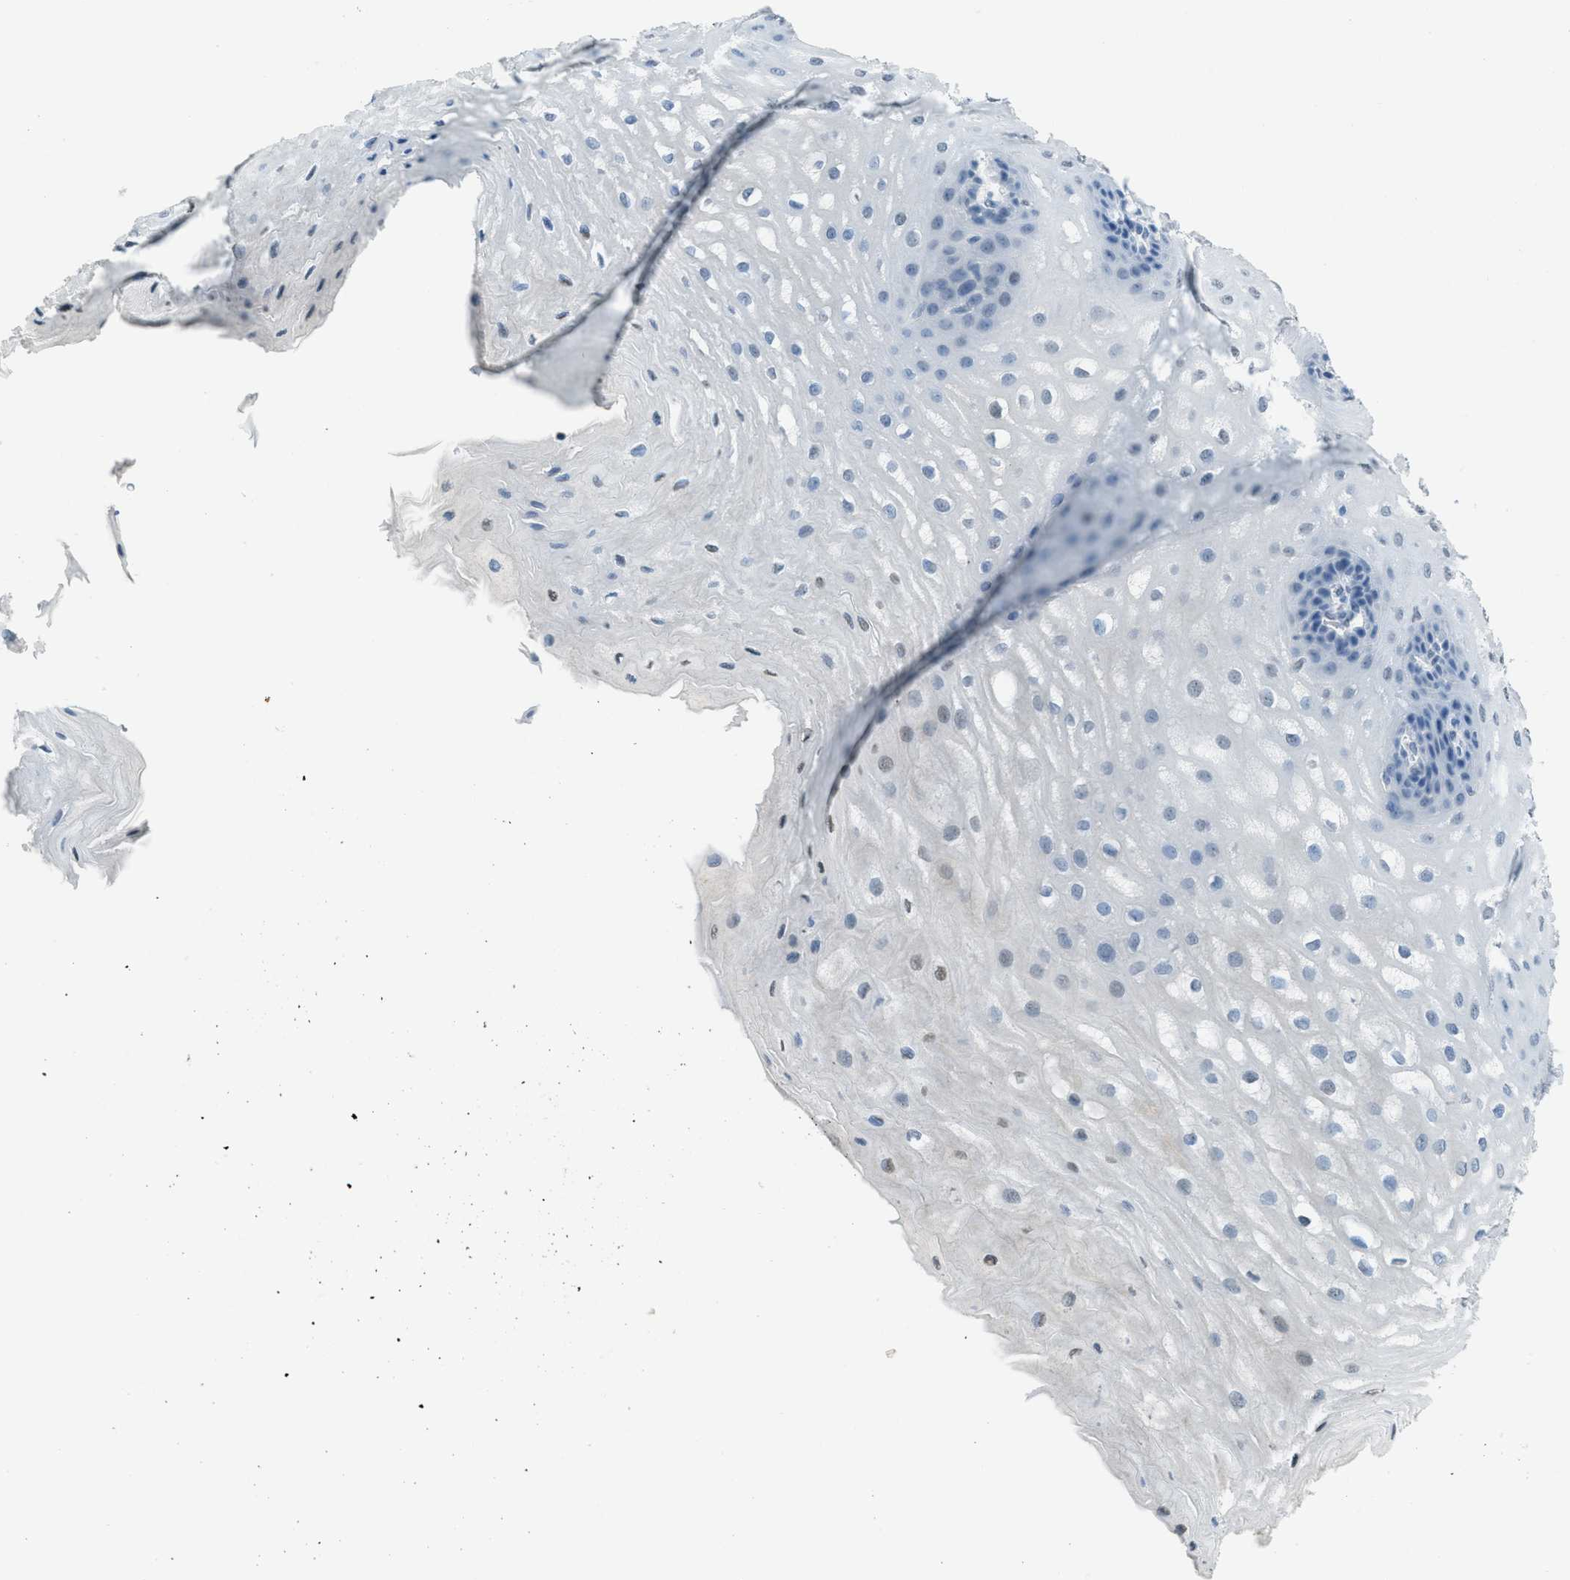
{"staining": {"intensity": "weak", "quantity": "<25%", "location": "nuclear"}, "tissue": "esophagus", "cell_type": "Squamous epithelial cells", "image_type": "normal", "snomed": [{"axis": "morphology", "description": "Normal tissue, NOS"}, {"axis": "topography", "description": "Esophagus"}], "caption": "Immunohistochemistry photomicrograph of normal esophagus: esophagus stained with DAB (3,3'-diaminobenzidine) displays no significant protein positivity in squamous epithelial cells. (Brightfield microscopy of DAB immunohistochemistry at high magnification).", "gene": "TTC13", "patient": {"sex": "male", "age": 54}}